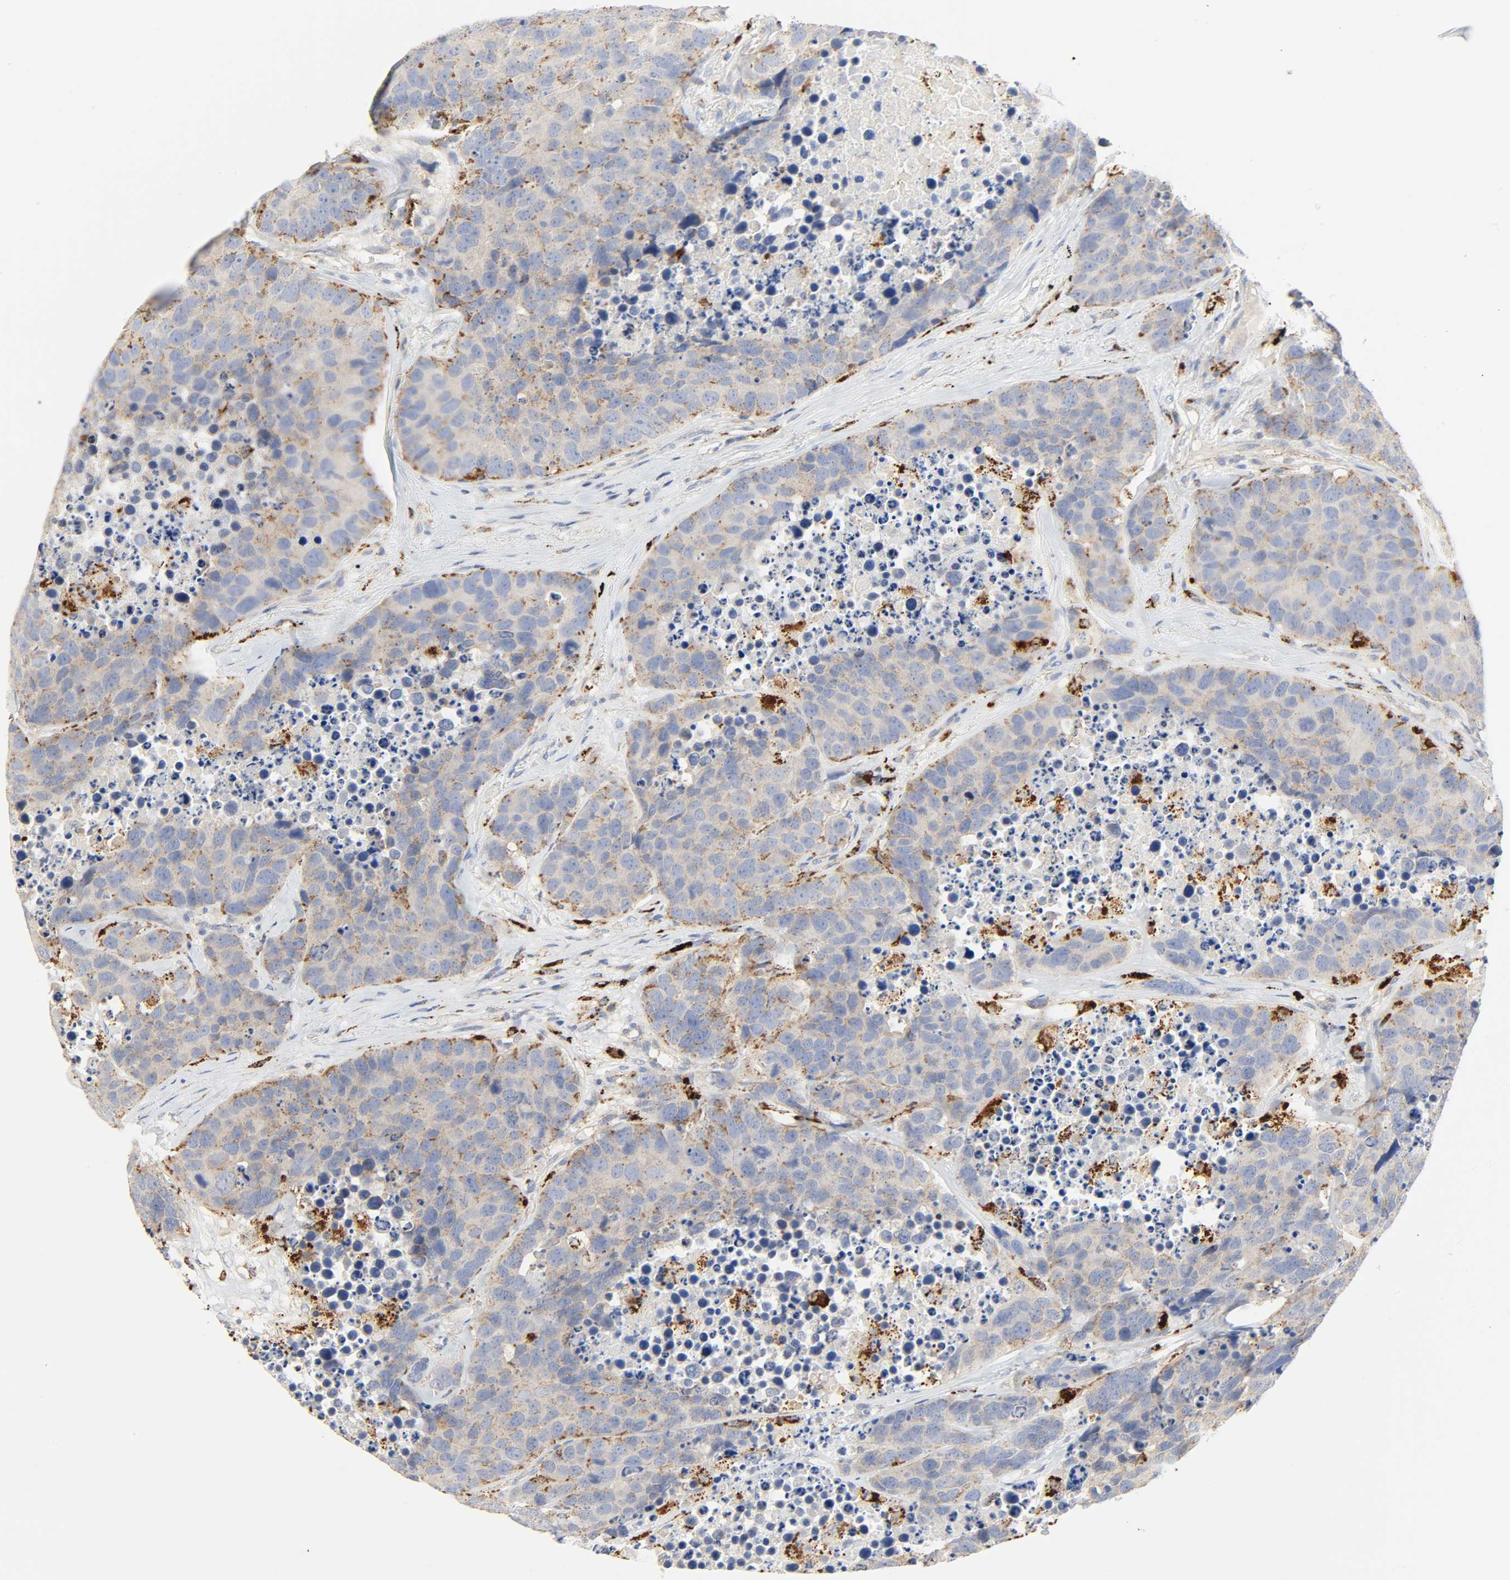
{"staining": {"intensity": "moderate", "quantity": "25%-75%", "location": "cytoplasmic/membranous"}, "tissue": "carcinoid", "cell_type": "Tumor cells", "image_type": "cancer", "snomed": [{"axis": "morphology", "description": "Carcinoid, malignant, NOS"}, {"axis": "topography", "description": "Lung"}], "caption": "Carcinoid stained with a brown dye demonstrates moderate cytoplasmic/membranous positive positivity in about 25%-75% of tumor cells.", "gene": "CAMK2A", "patient": {"sex": "male", "age": 60}}